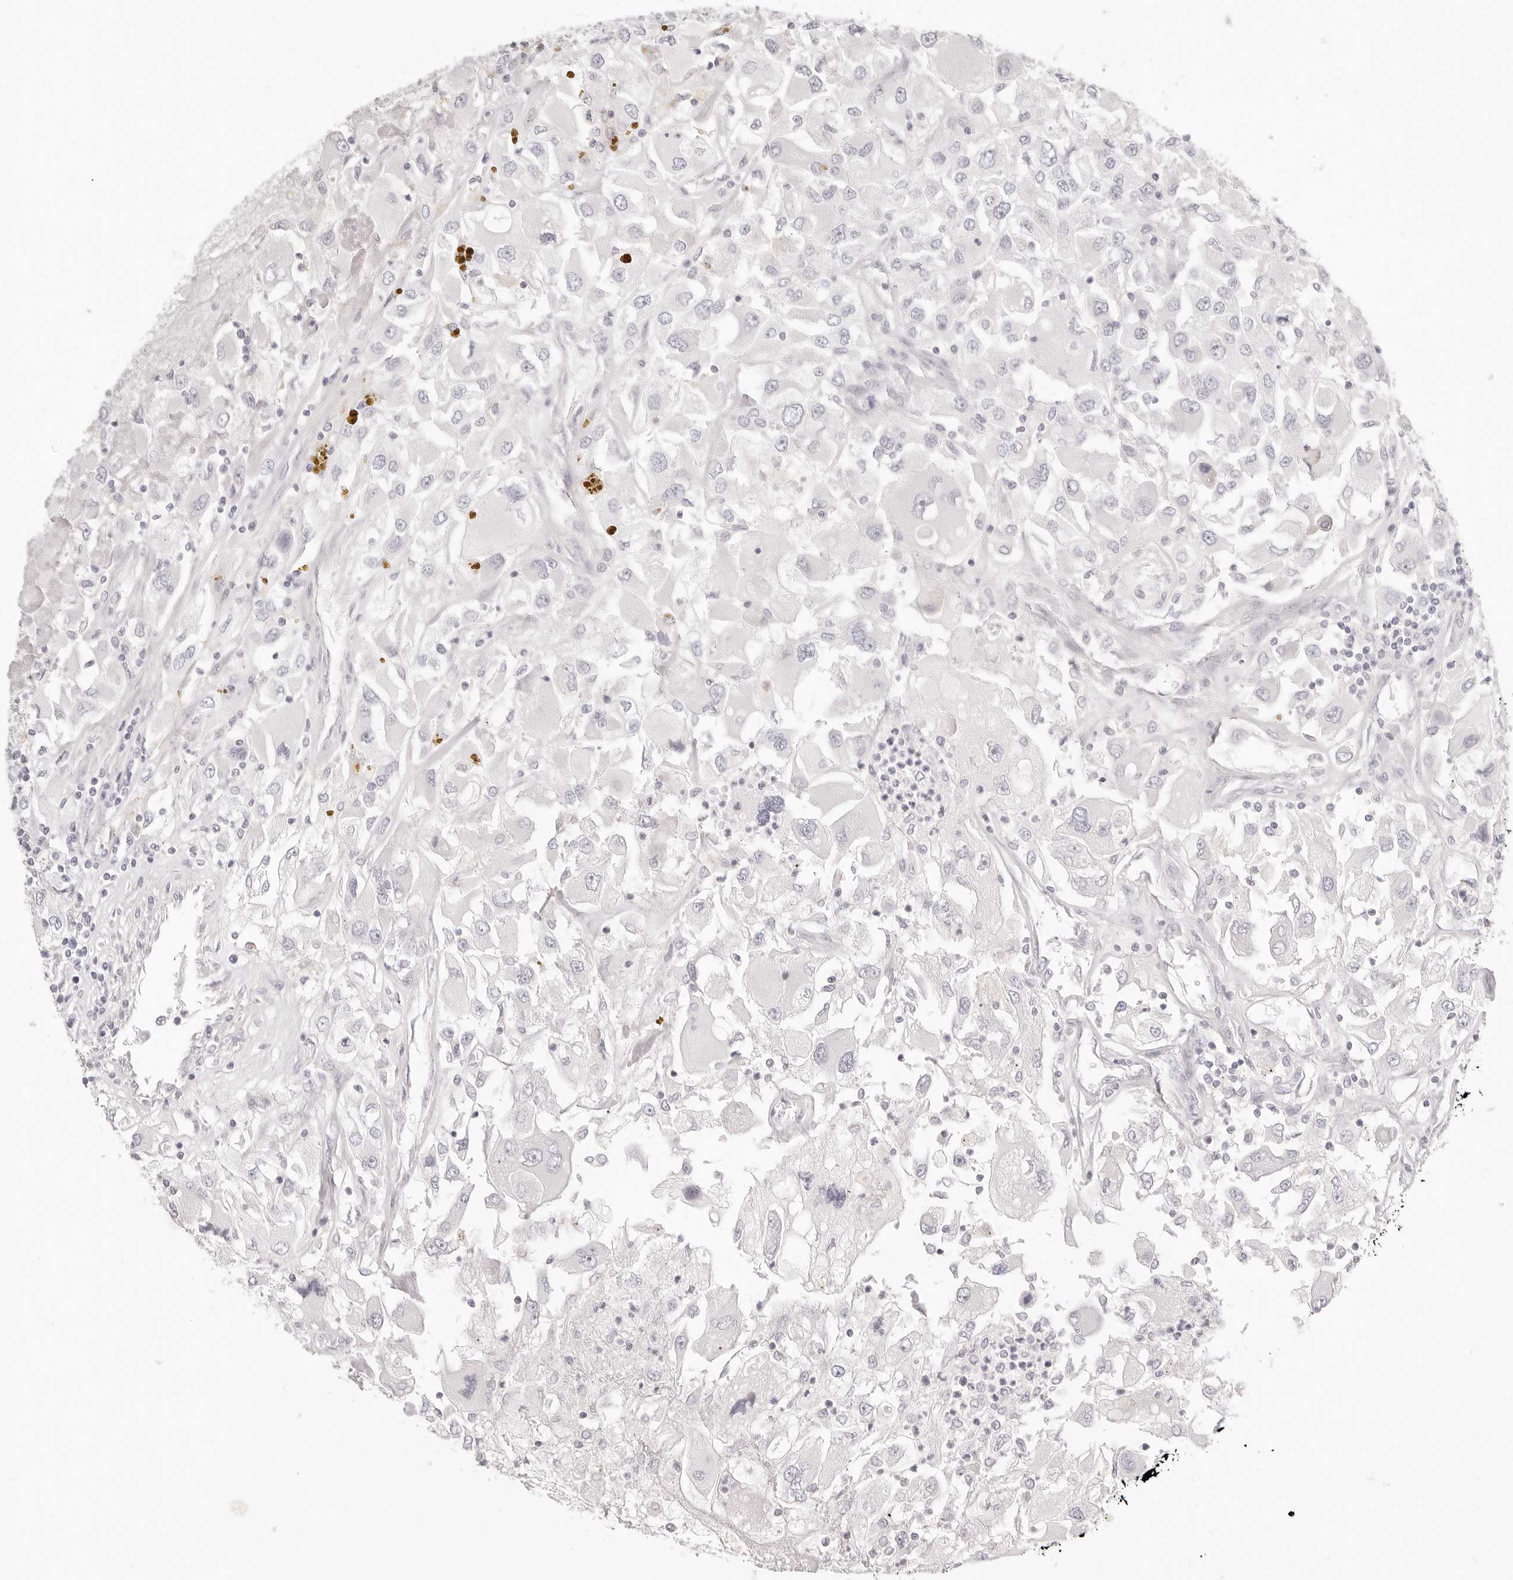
{"staining": {"intensity": "negative", "quantity": "none", "location": "none"}, "tissue": "renal cancer", "cell_type": "Tumor cells", "image_type": "cancer", "snomed": [{"axis": "morphology", "description": "Adenocarcinoma, NOS"}, {"axis": "topography", "description": "Kidney"}], "caption": "IHC micrograph of neoplastic tissue: renal cancer stained with DAB (3,3'-diaminobenzidine) reveals no significant protein expression in tumor cells.", "gene": "FABP1", "patient": {"sex": "female", "age": 52}}